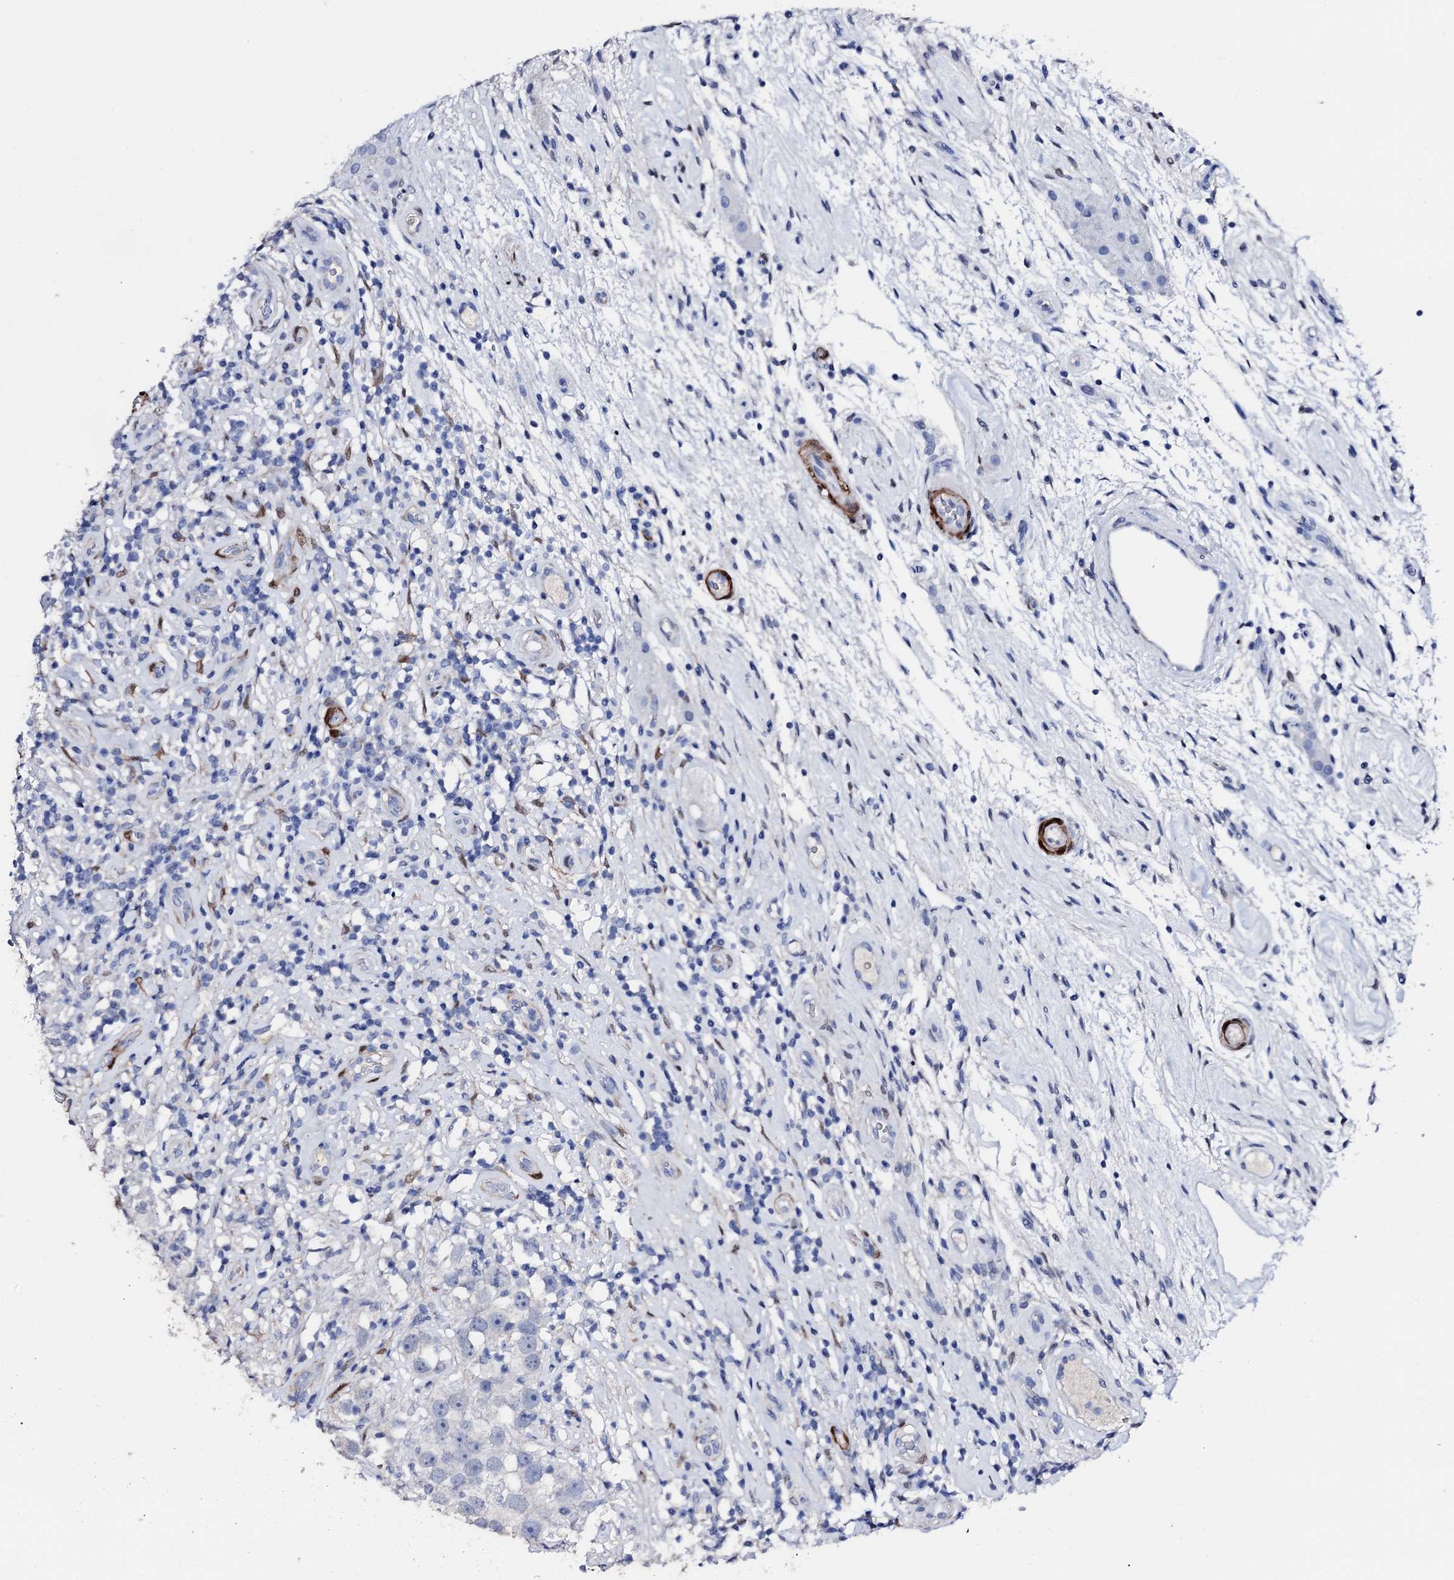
{"staining": {"intensity": "negative", "quantity": "none", "location": "none"}, "tissue": "testis cancer", "cell_type": "Tumor cells", "image_type": "cancer", "snomed": [{"axis": "morphology", "description": "Seminoma, NOS"}, {"axis": "topography", "description": "Testis"}], "caption": "Tumor cells are negative for brown protein staining in seminoma (testis).", "gene": "NRIP2", "patient": {"sex": "male", "age": 49}}